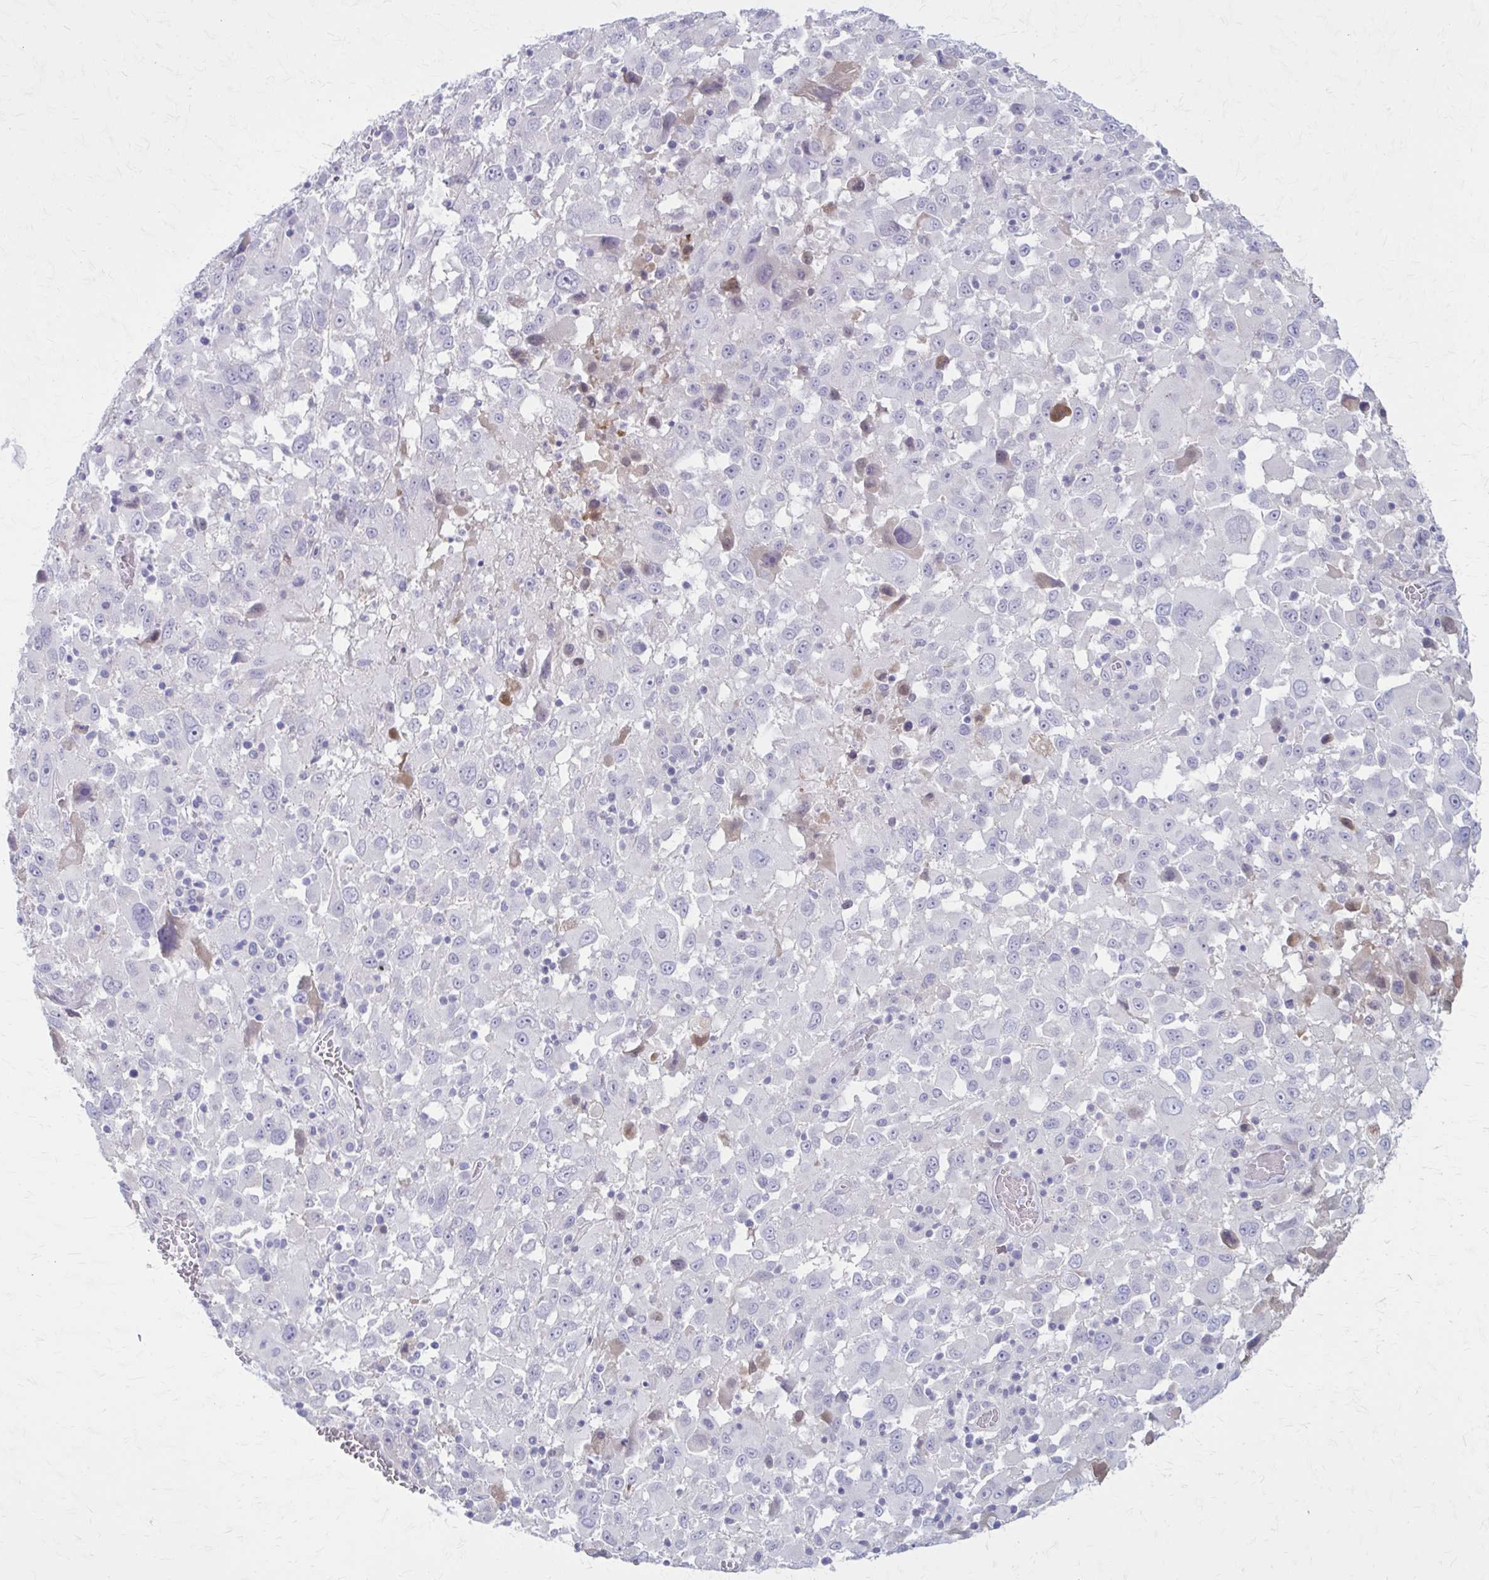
{"staining": {"intensity": "negative", "quantity": "none", "location": "none"}, "tissue": "melanoma", "cell_type": "Tumor cells", "image_type": "cancer", "snomed": [{"axis": "morphology", "description": "Malignant melanoma, Metastatic site"}, {"axis": "topography", "description": "Soft tissue"}], "caption": "Tumor cells are negative for brown protein staining in malignant melanoma (metastatic site). (Brightfield microscopy of DAB immunohistochemistry (IHC) at high magnification).", "gene": "SERPIND1", "patient": {"sex": "male", "age": 50}}